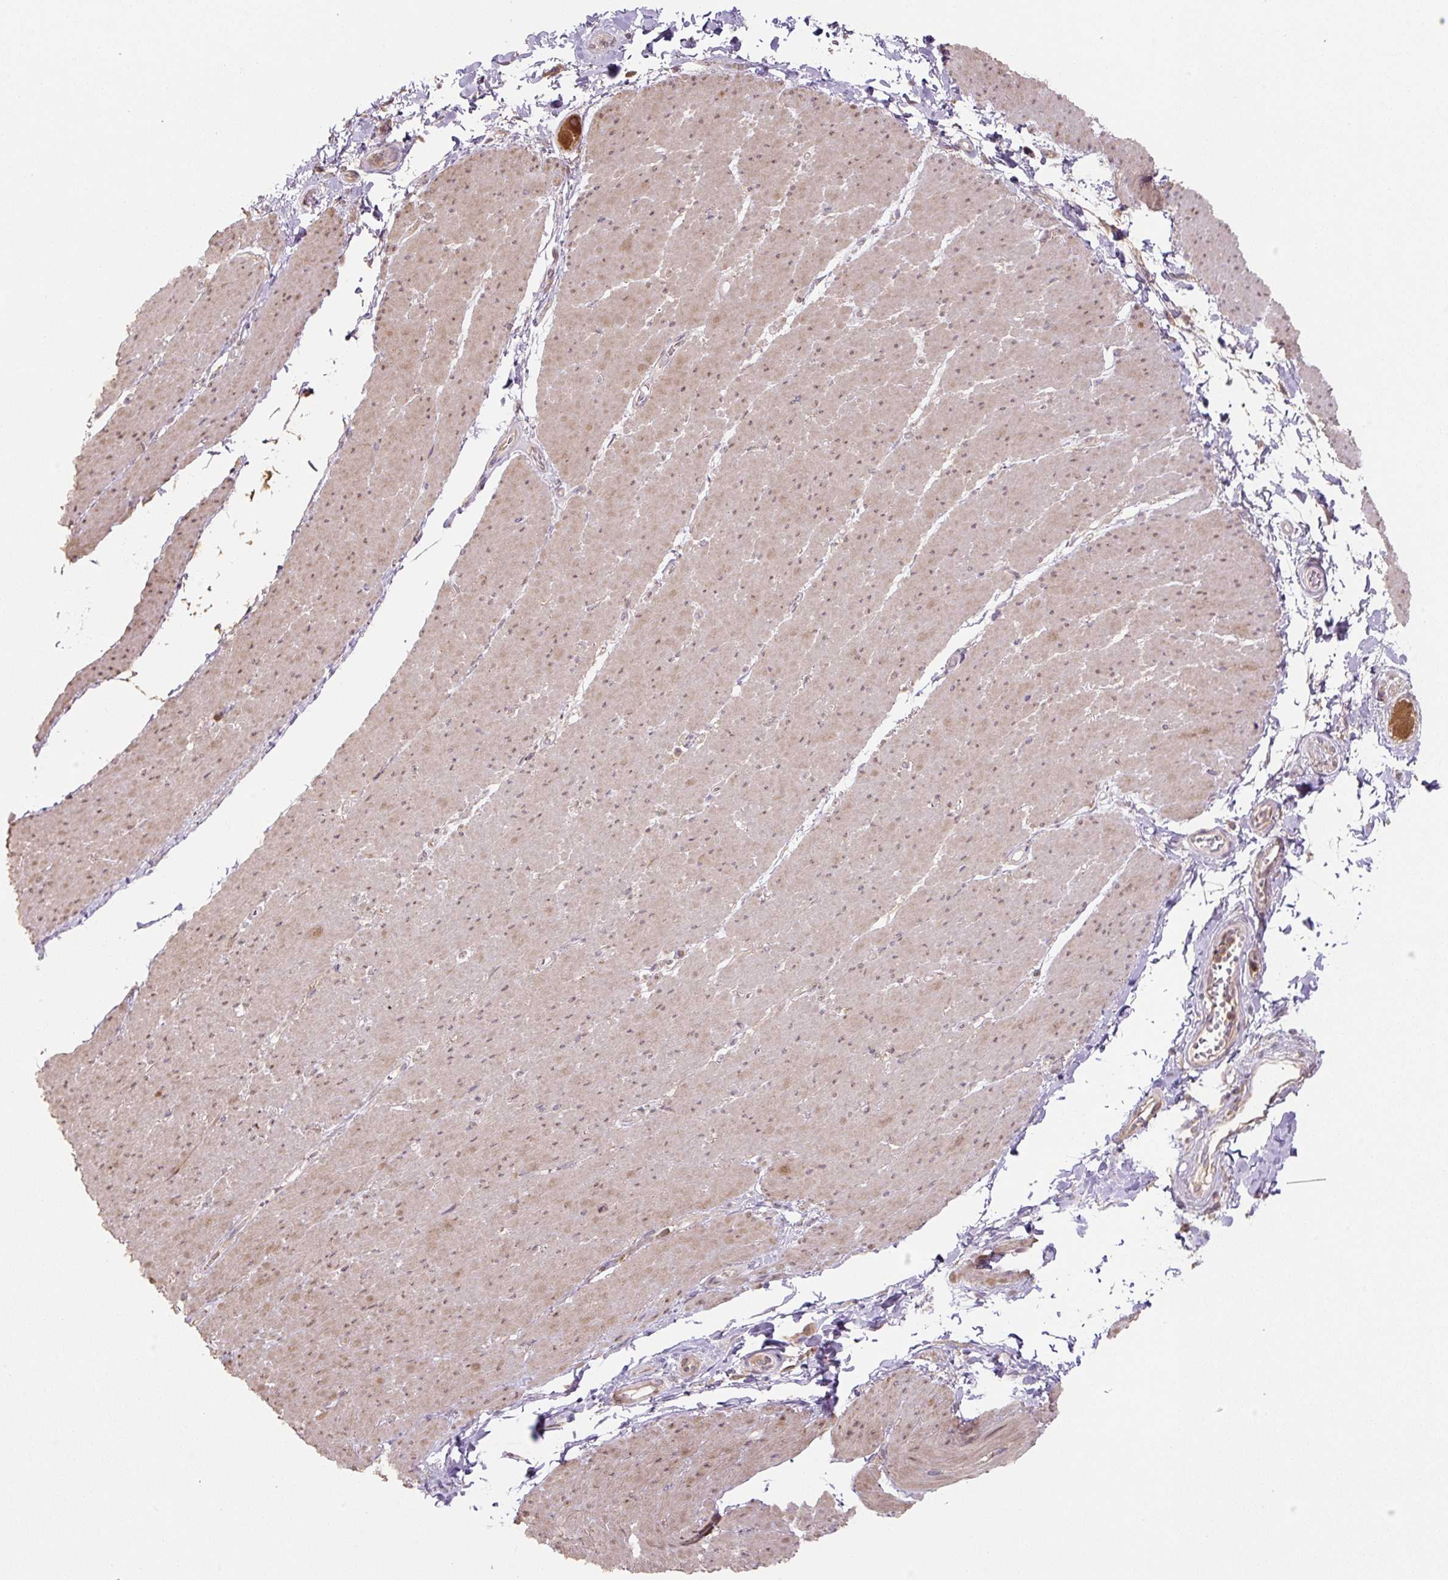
{"staining": {"intensity": "moderate", "quantity": "25%-75%", "location": "cytoplasmic/membranous"}, "tissue": "smooth muscle", "cell_type": "Smooth muscle cells", "image_type": "normal", "snomed": [{"axis": "morphology", "description": "Normal tissue, NOS"}, {"axis": "topography", "description": "Smooth muscle"}, {"axis": "topography", "description": "Rectum"}], "caption": "Smooth muscle stained with DAB immunohistochemistry (IHC) demonstrates medium levels of moderate cytoplasmic/membranous positivity in about 25%-75% of smooth muscle cells. Using DAB (brown) and hematoxylin (blue) stains, captured at high magnification using brightfield microscopy.", "gene": "C2orf73", "patient": {"sex": "male", "age": 53}}